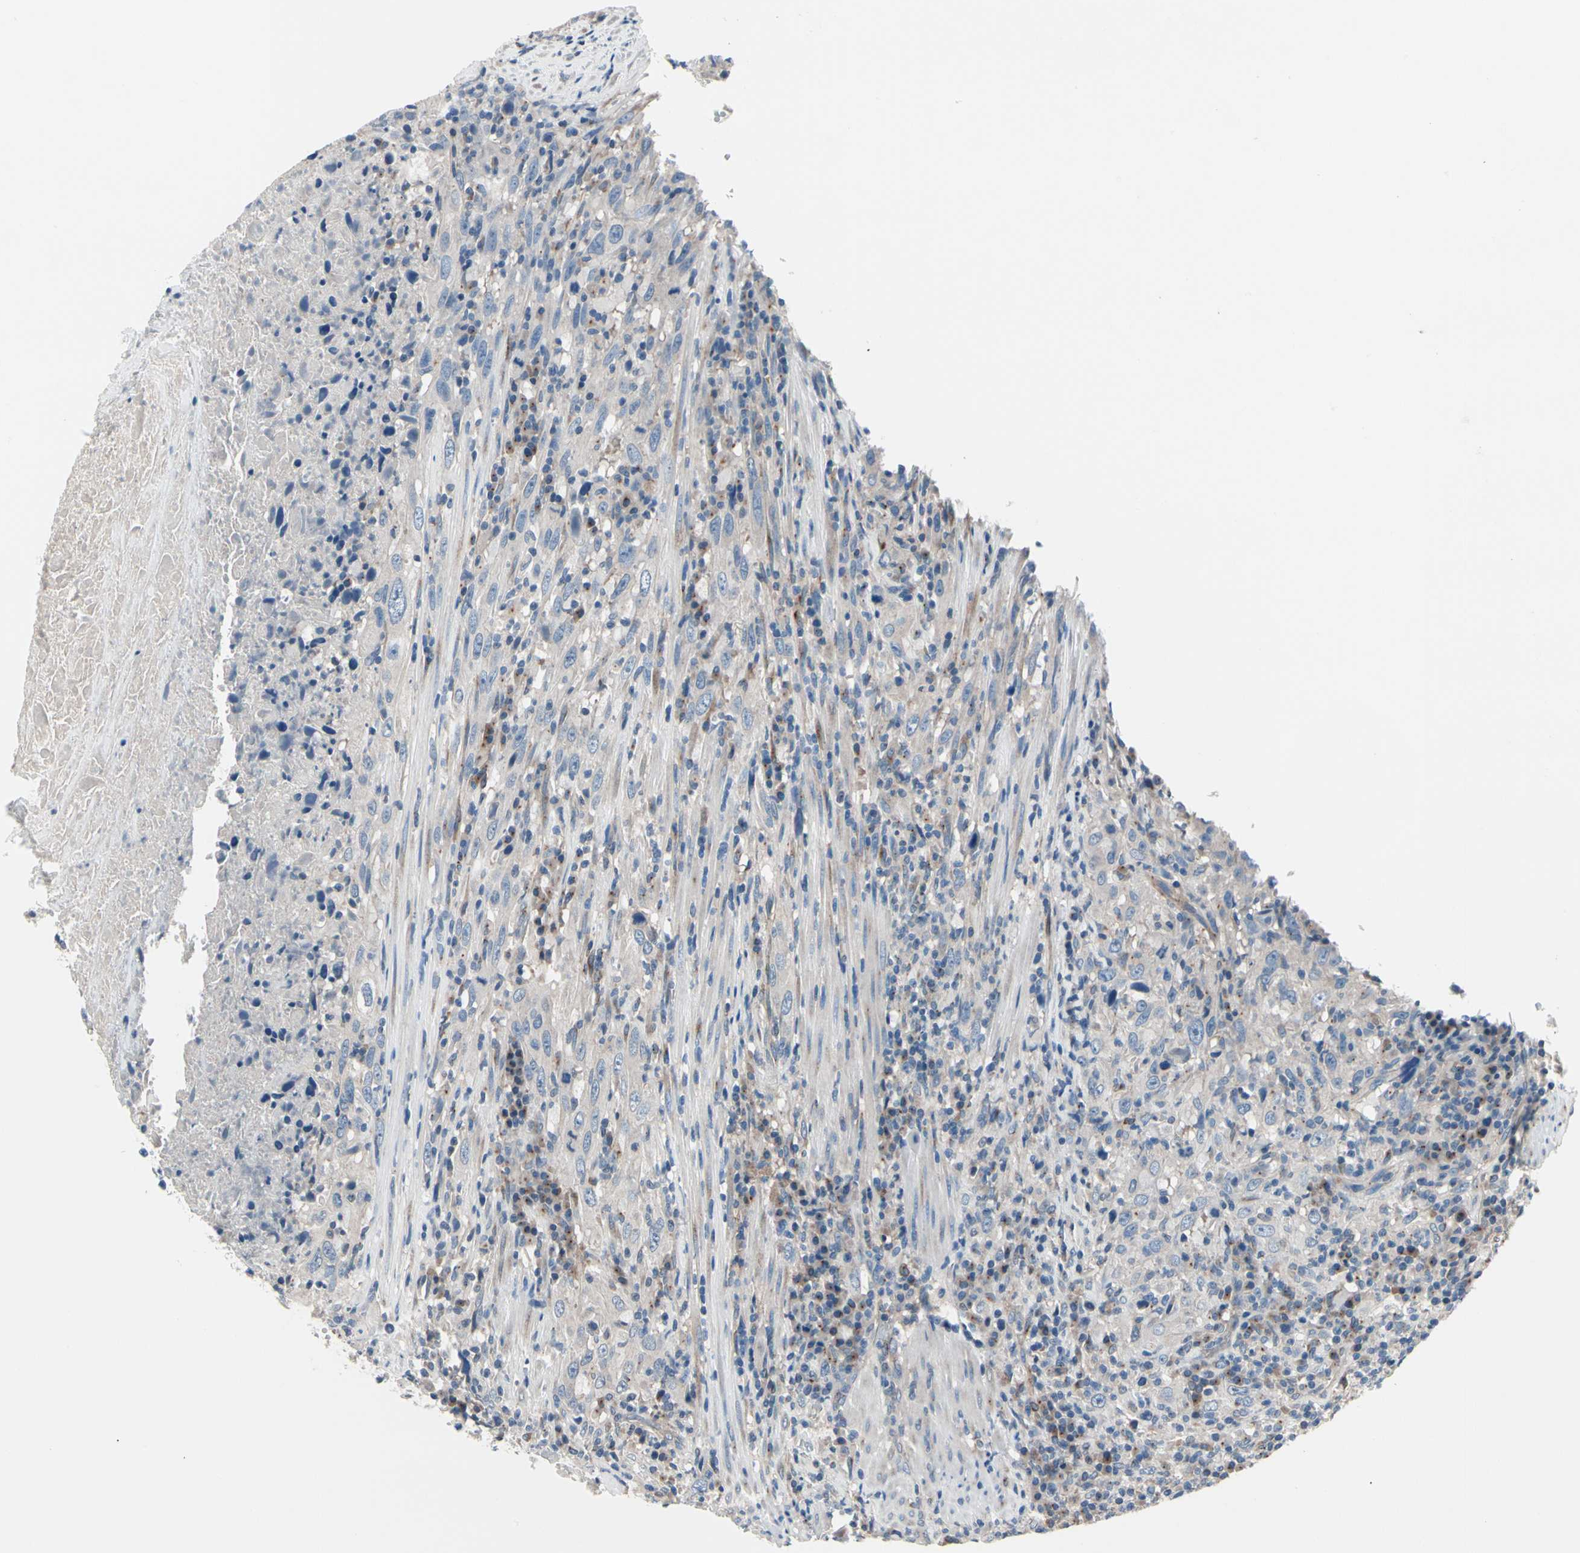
{"staining": {"intensity": "negative", "quantity": "none", "location": "none"}, "tissue": "urothelial cancer", "cell_type": "Tumor cells", "image_type": "cancer", "snomed": [{"axis": "morphology", "description": "Urothelial carcinoma, High grade"}, {"axis": "topography", "description": "Urinary bladder"}], "caption": "Immunohistochemistry of urothelial carcinoma (high-grade) shows no staining in tumor cells.", "gene": "PRKAR2B", "patient": {"sex": "male", "age": 61}}